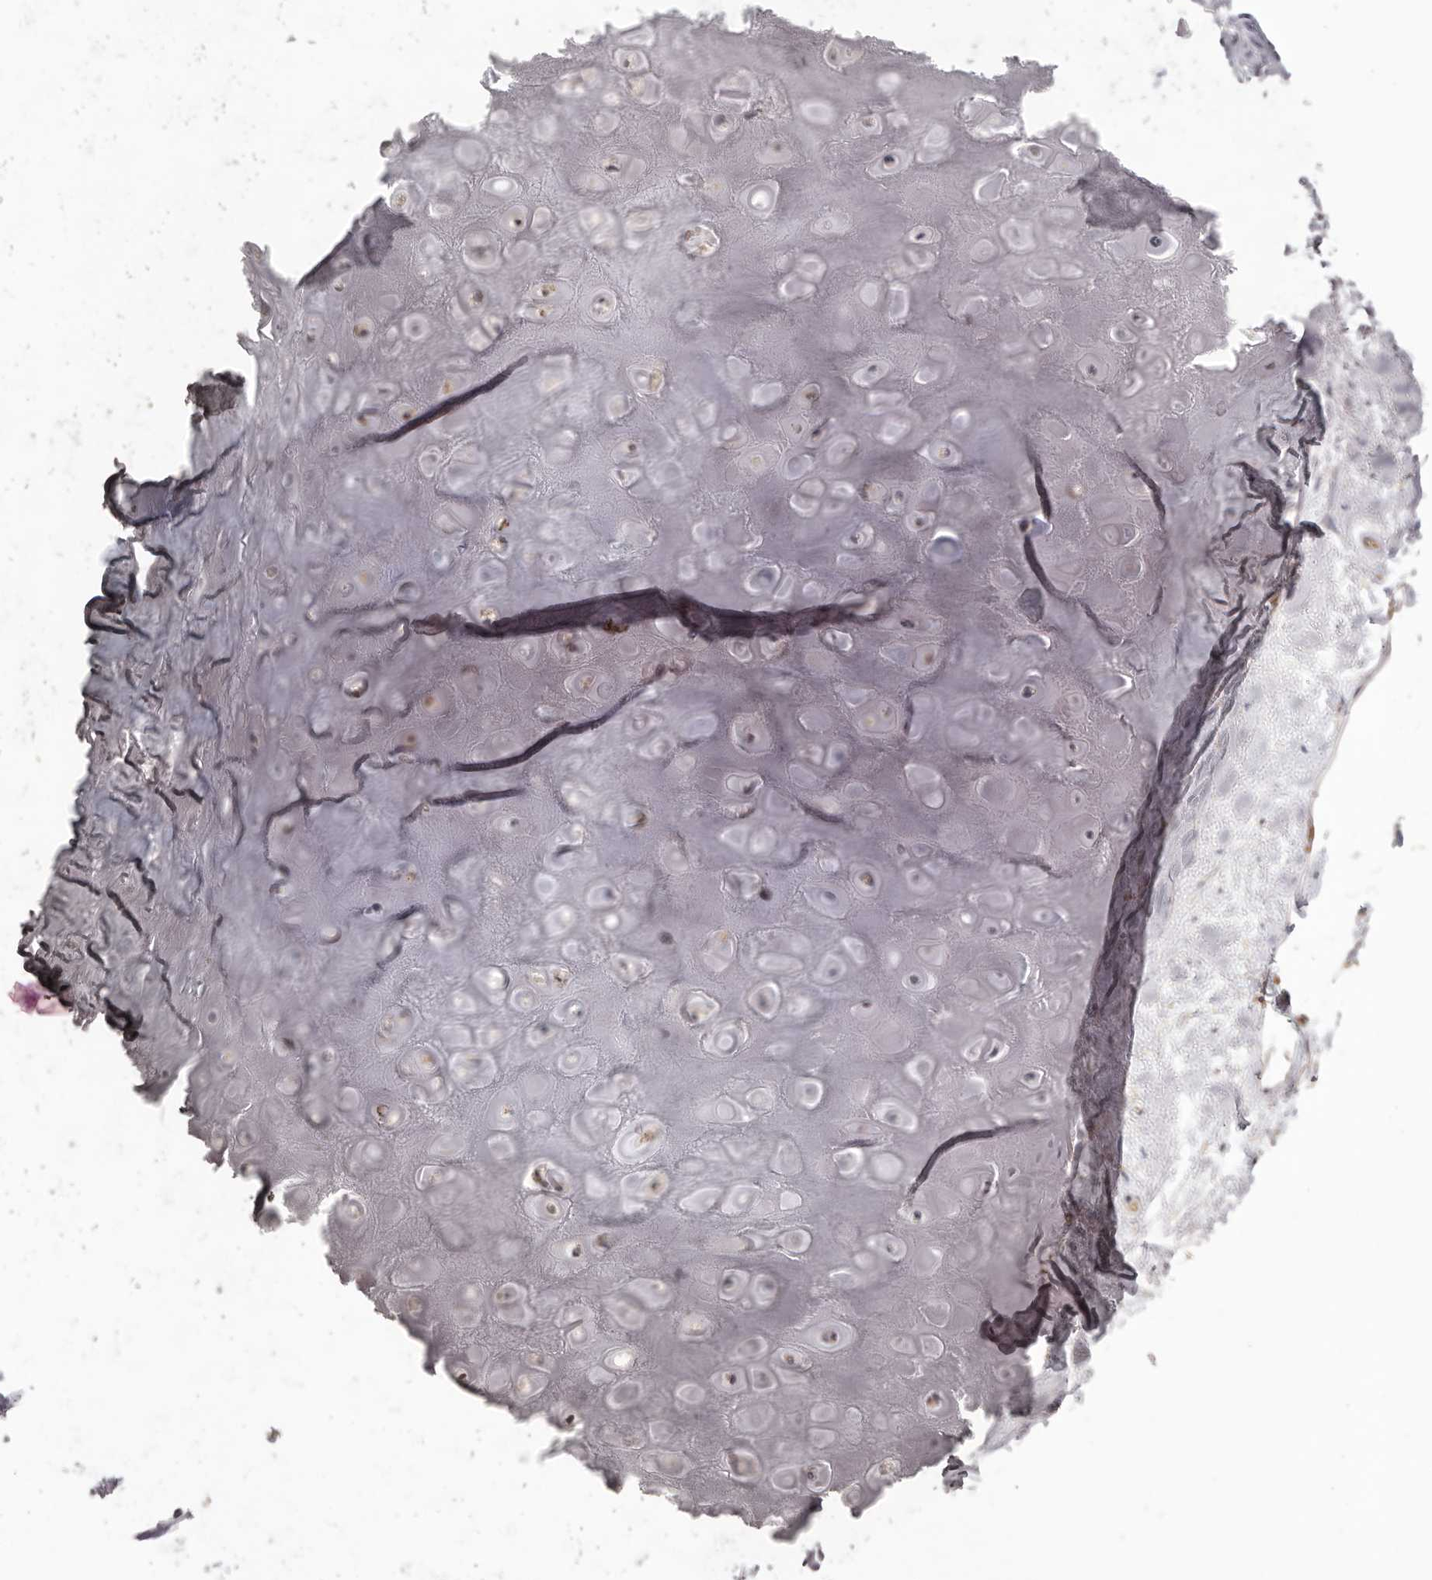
{"staining": {"intensity": "negative", "quantity": "none", "location": "none"}, "tissue": "adipose tissue", "cell_type": "Adipocytes", "image_type": "normal", "snomed": [{"axis": "morphology", "description": "Normal tissue, NOS"}, {"axis": "morphology", "description": "Basal cell carcinoma"}, {"axis": "topography", "description": "Skin"}], "caption": "Adipocytes are negative for brown protein staining in normal adipose tissue.", "gene": "HRH1", "patient": {"sex": "female", "age": 89}}